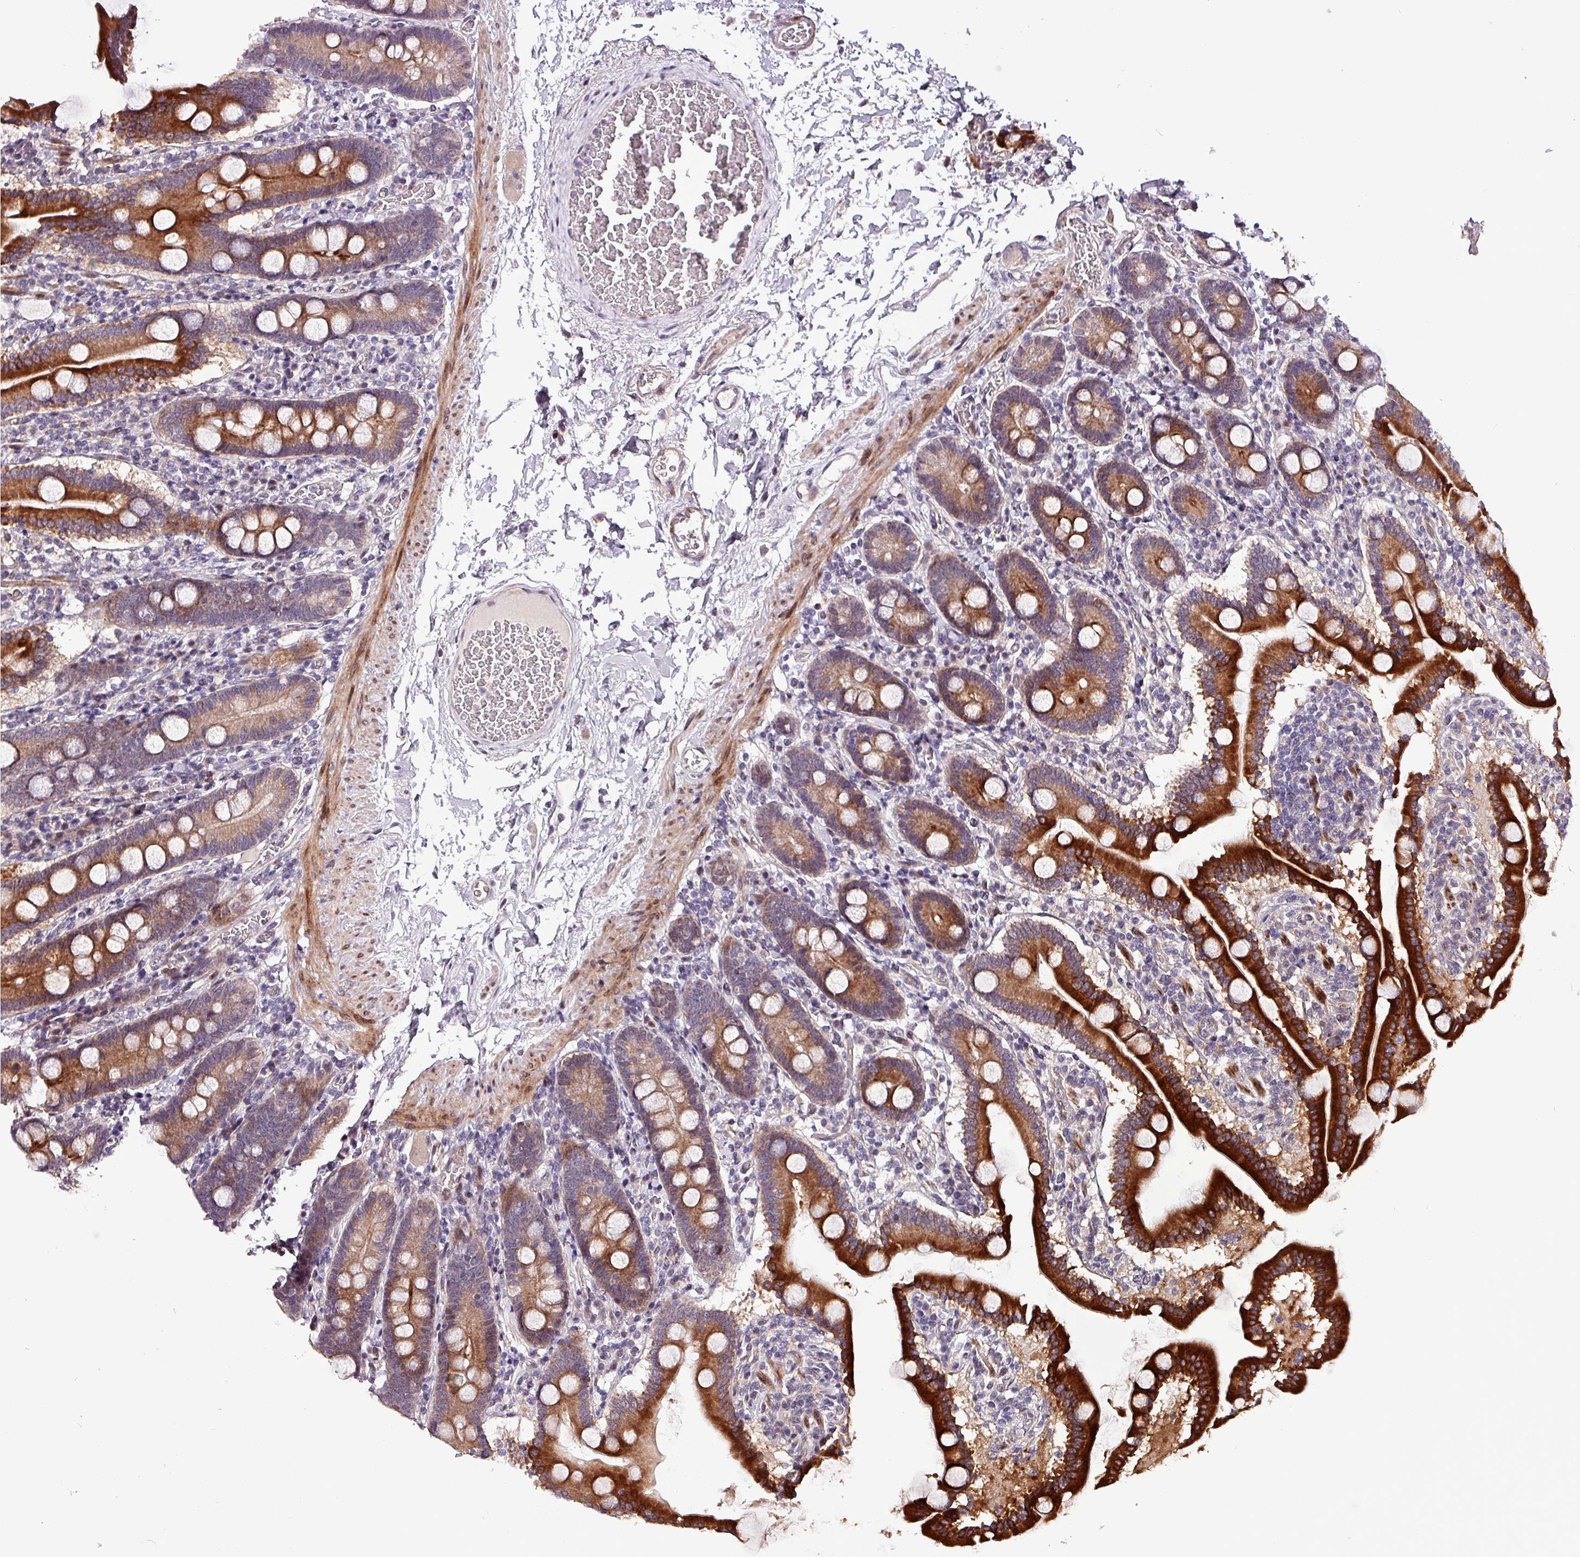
{"staining": {"intensity": "strong", "quantity": ">75%", "location": "cytoplasmic/membranous"}, "tissue": "duodenum", "cell_type": "Glandular cells", "image_type": "normal", "snomed": [{"axis": "morphology", "description": "Normal tissue, NOS"}, {"axis": "topography", "description": "Duodenum"}], "caption": "Duodenum stained for a protein displays strong cytoplasmic/membranous positivity in glandular cells.", "gene": "GRAPL", "patient": {"sex": "male", "age": 55}}